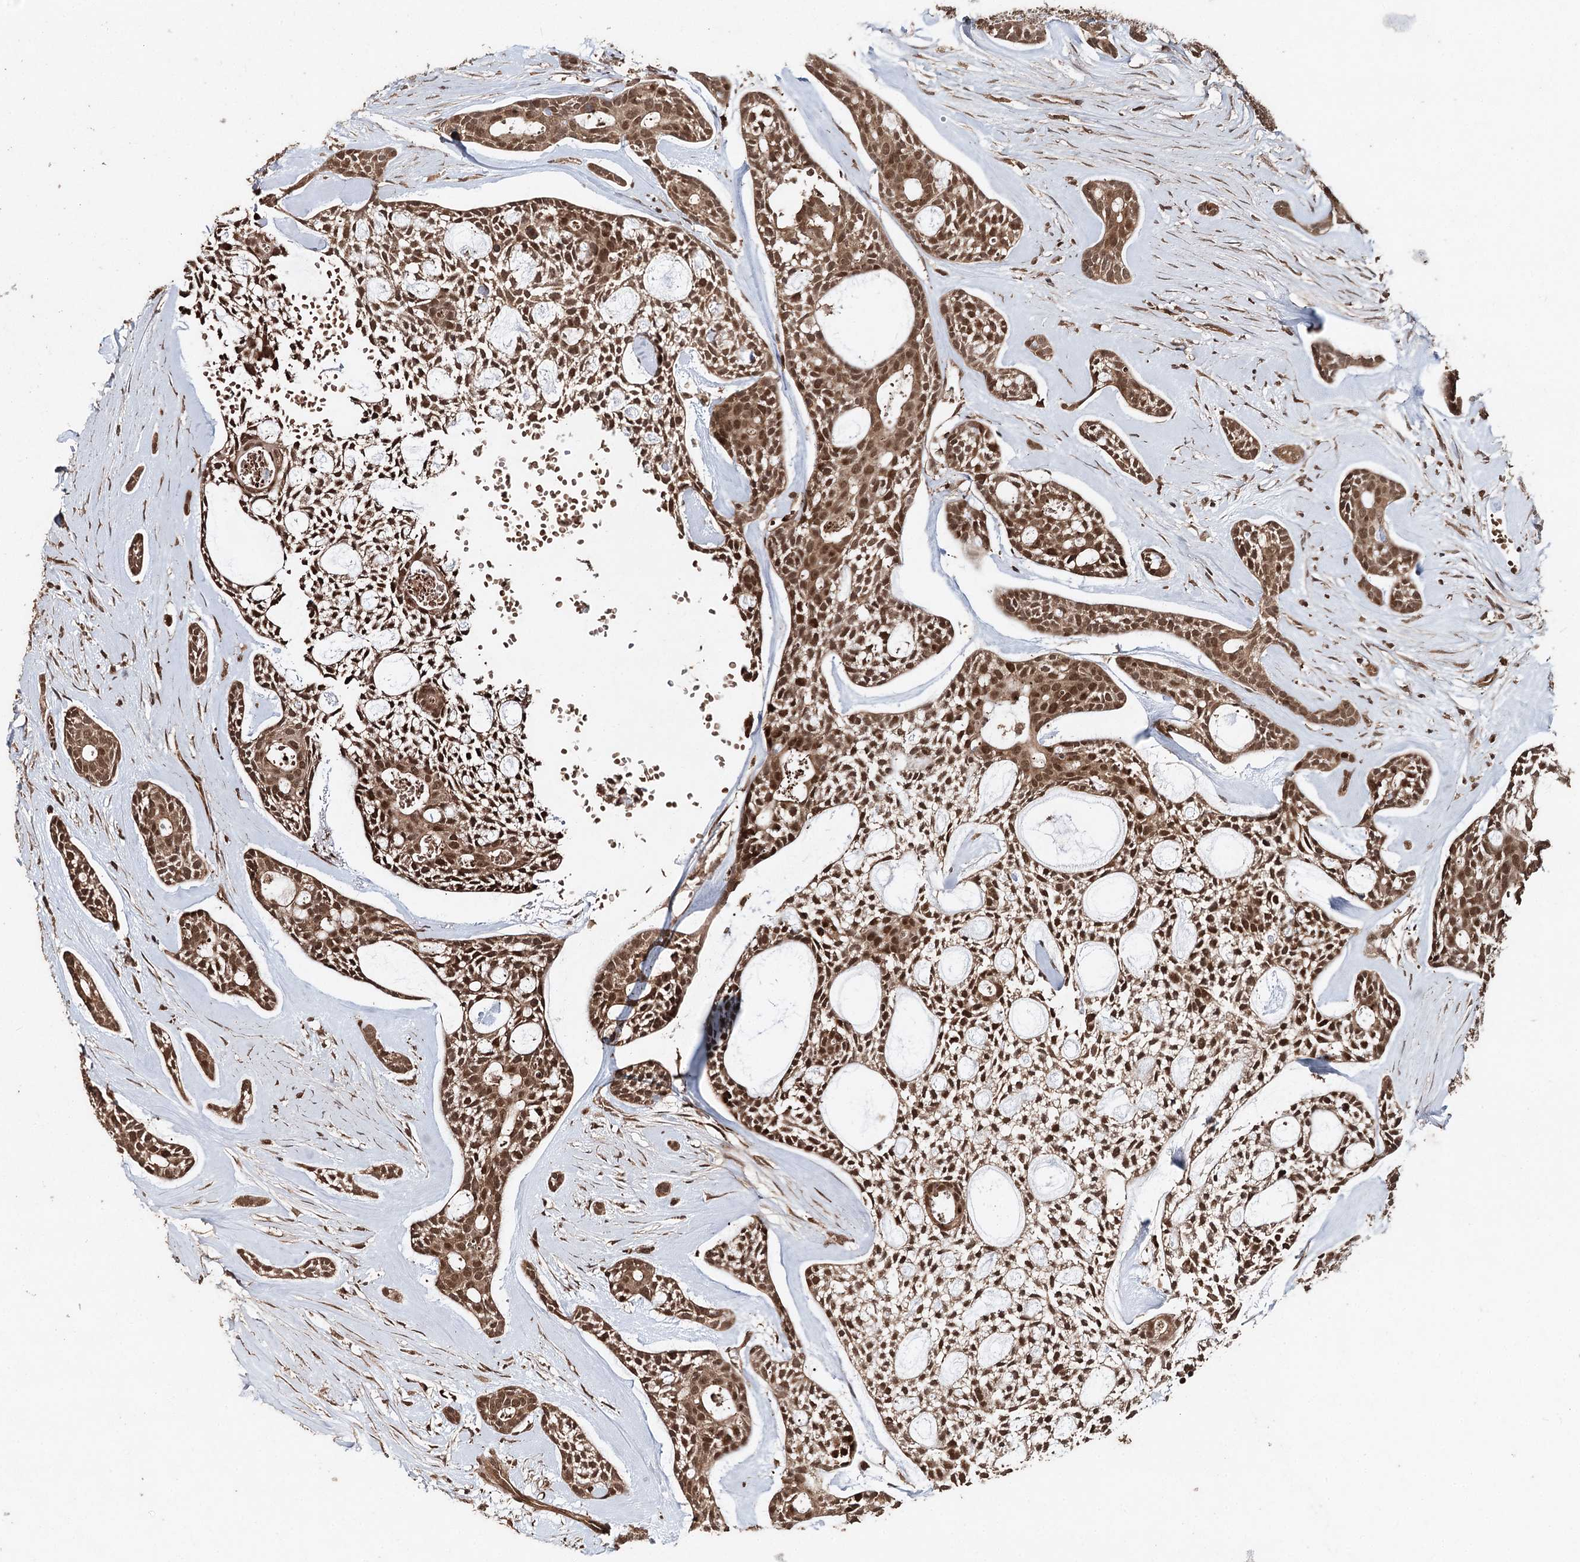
{"staining": {"intensity": "moderate", "quantity": ">75%", "location": "cytoplasmic/membranous,nuclear"}, "tissue": "head and neck cancer", "cell_type": "Tumor cells", "image_type": "cancer", "snomed": [{"axis": "morphology", "description": "Adenocarcinoma, NOS"}, {"axis": "topography", "description": "Subcutis"}, {"axis": "topography", "description": "Head-Neck"}], "caption": "DAB immunohistochemical staining of human adenocarcinoma (head and neck) exhibits moderate cytoplasmic/membranous and nuclear protein positivity in about >75% of tumor cells.", "gene": "FBXO7", "patient": {"sex": "female", "age": 73}}